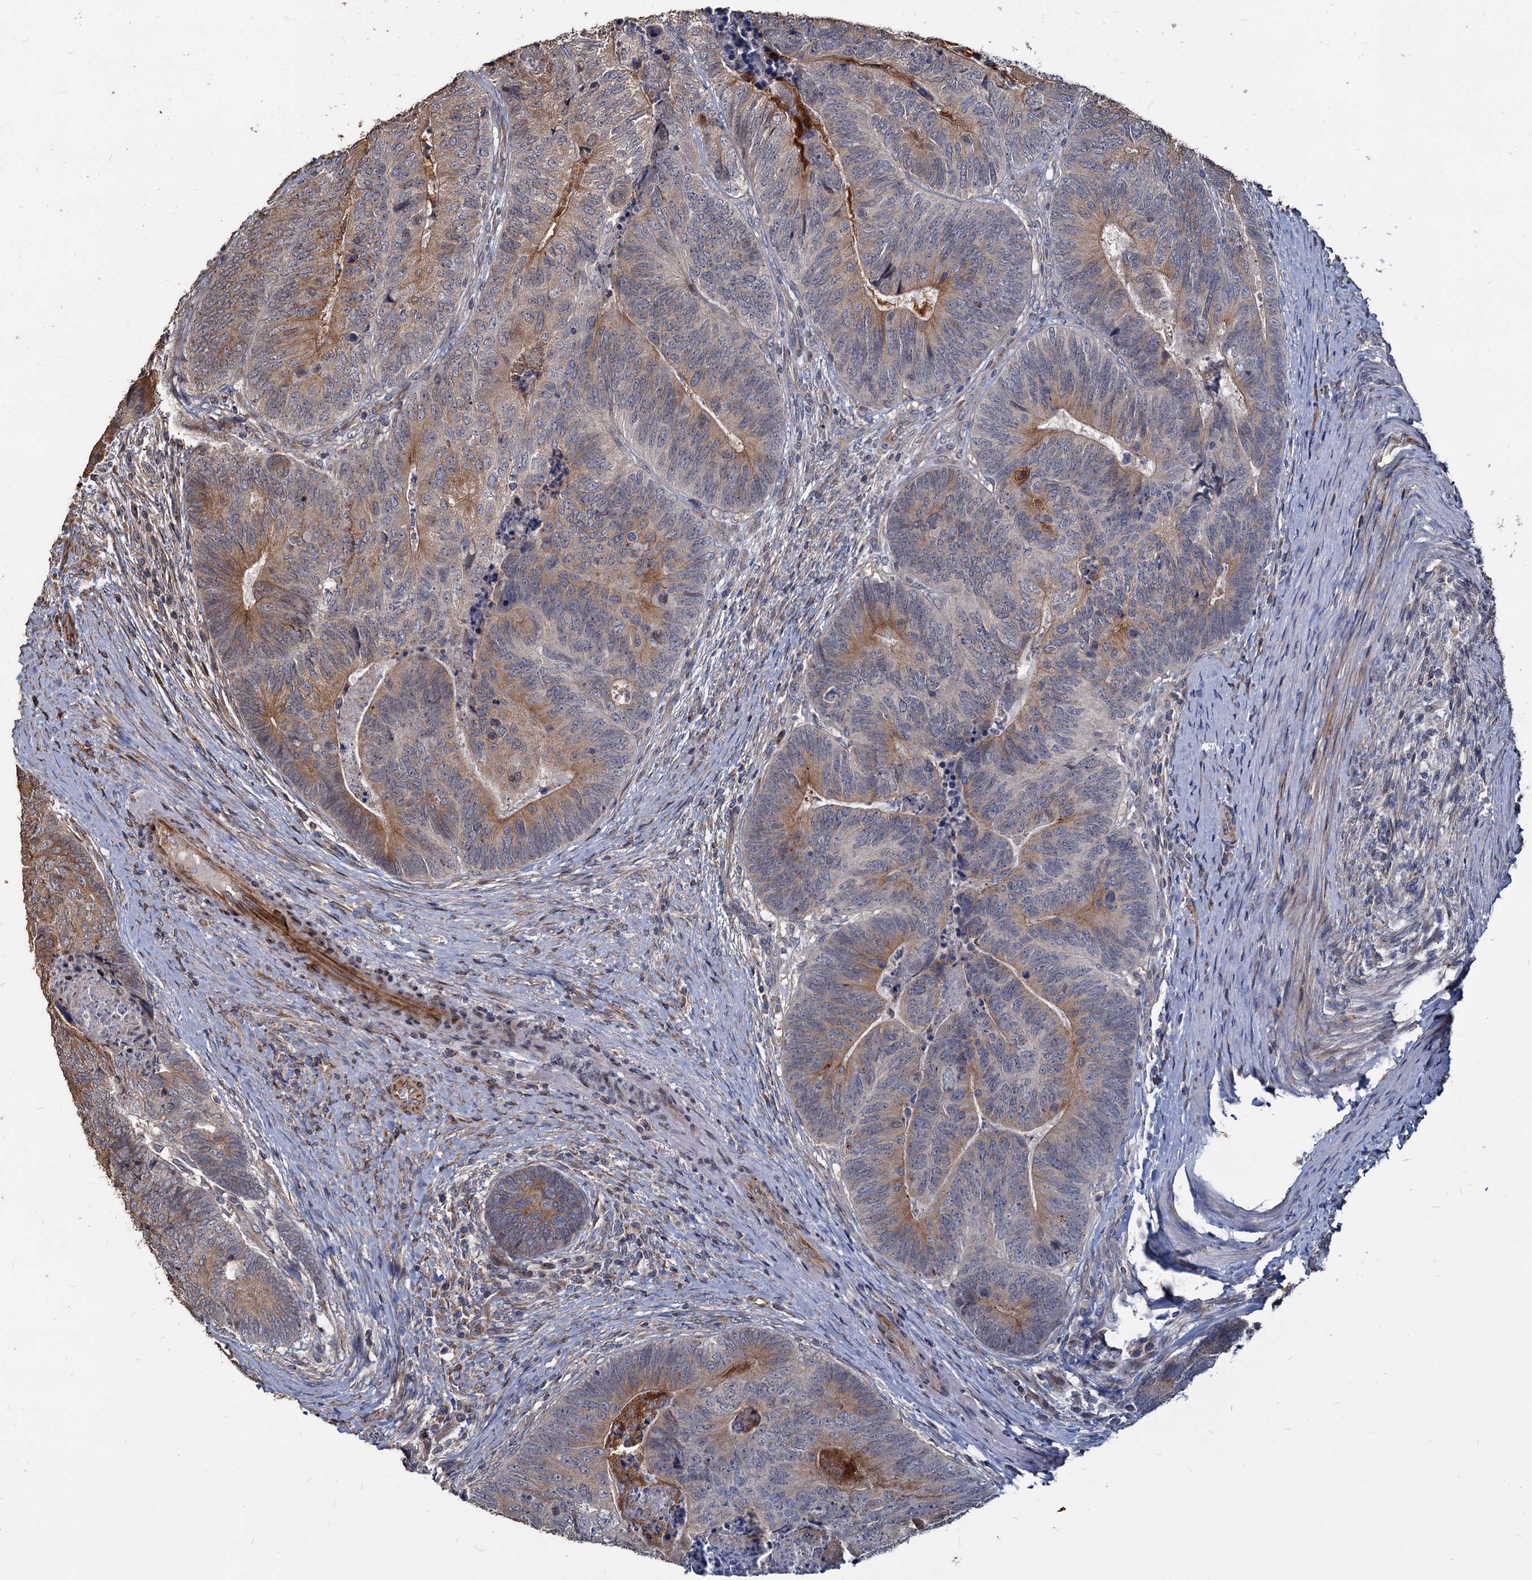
{"staining": {"intensity": "moderate", "quantity": "25%-75%", "location": "cytoplasmic/membranous"}, "tissue": "colorectal cancer", "cell_type": "Tumor cells", "image_type": "cancer", "snomed": [{"axis": "morphology", "description": "Adenocarcinoma, NOS"}, {"axis": "topography", "description": "Colon"}], "caption": "Protein analysis of adenocarcinoma (colorectal) tissue demonstrates moderate cytoplasmic/membranous expression in about 25%-75% of tumor cells.", "gene": "DEPDC4", "patient": {"sex": "female", "age": 67}}